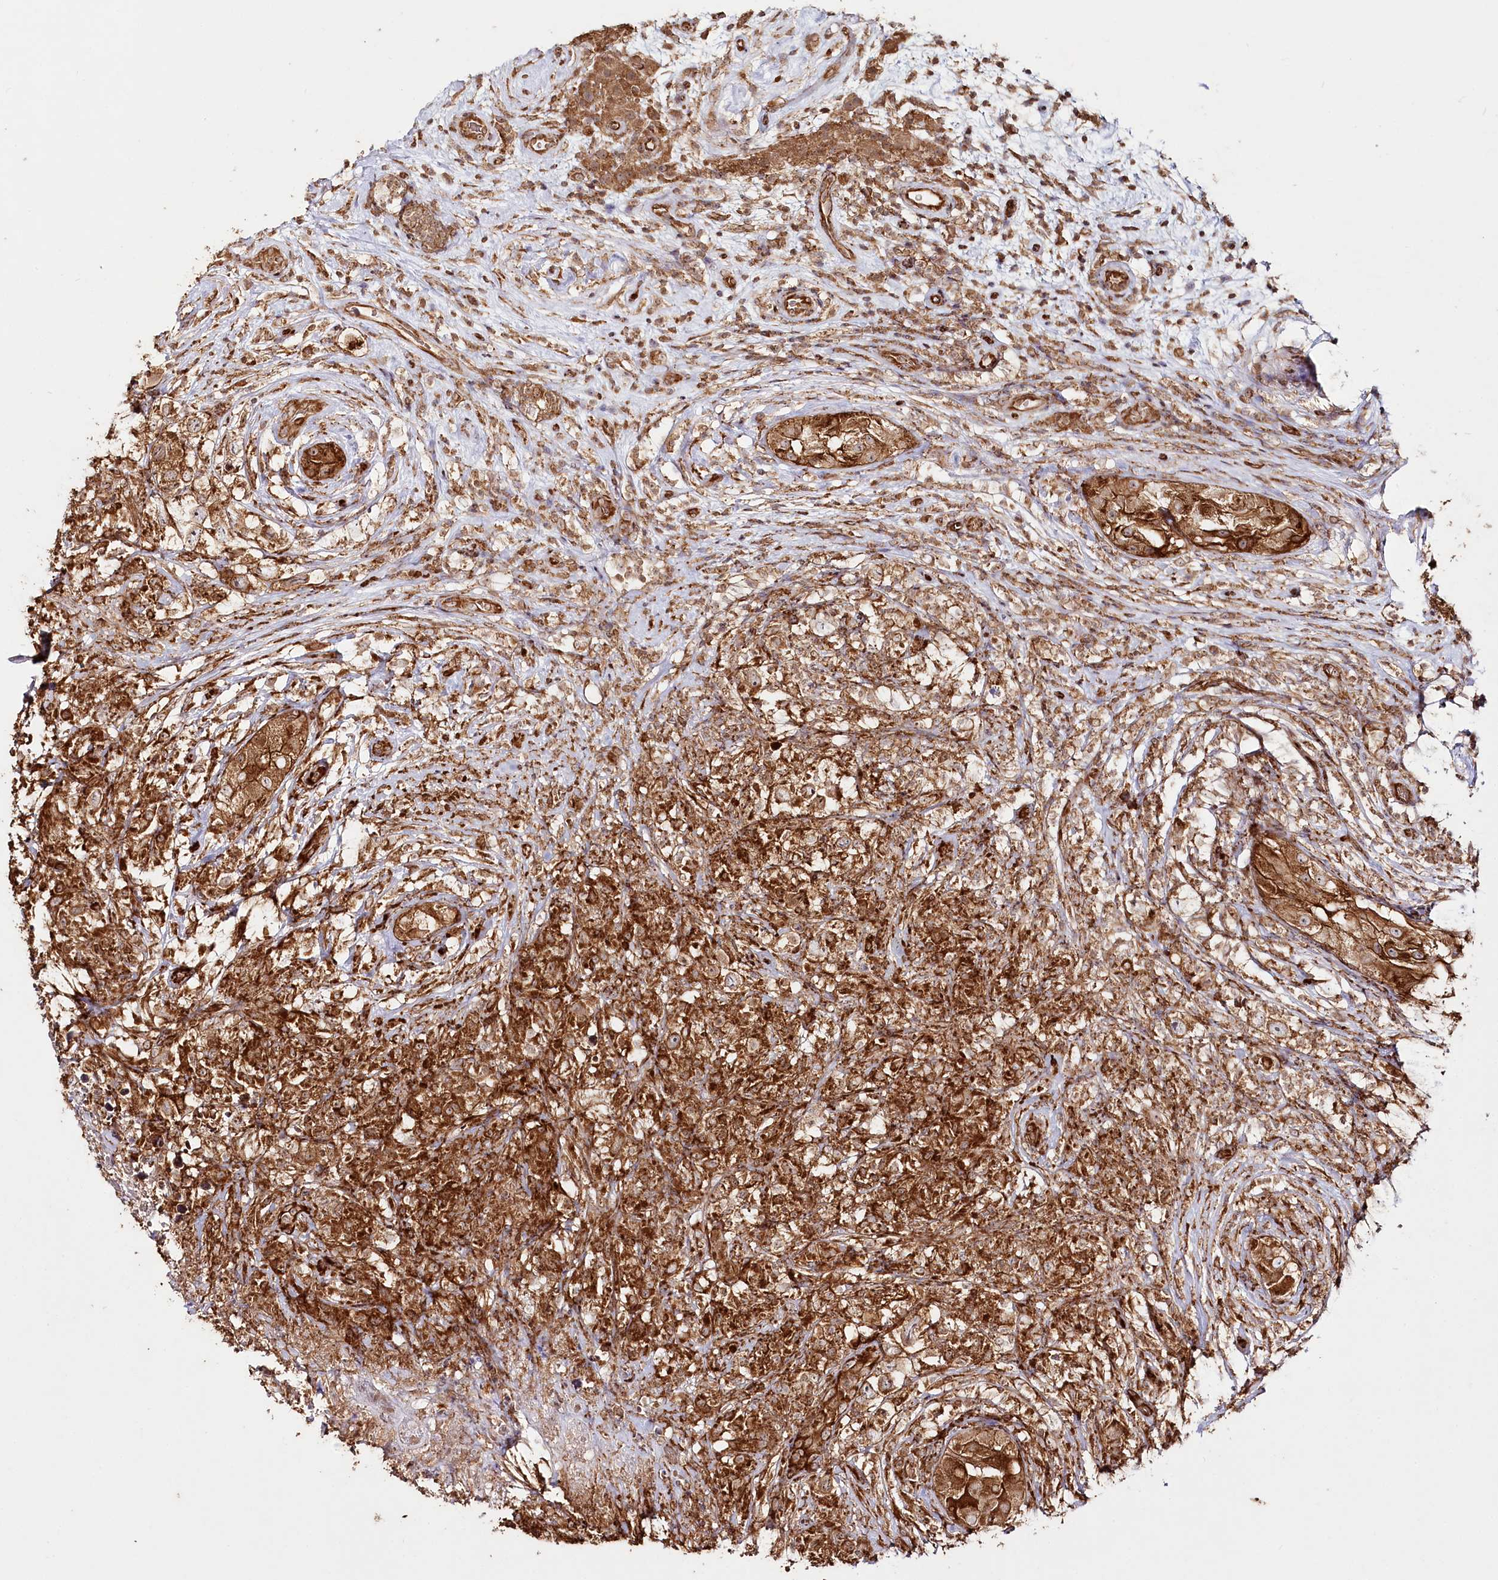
{"staining": {"intensity": "strong", "quantity": ">75%", "location": "cytoplasmic/membranous"}, "tissue": "testis cancer", "cell_type": "Tumor cells", "image_type": "cancer", "snomed": [{"axis": "morphology", "description": "Seminoma, NOS"}, {"axis": "topography", "description": "Testis"}], "caption": "Testis cancer stained with a brown dye demonstrates strong cytoplasmic/membranous positive positivity in about >75% of tumor cells.", "gene": "OTUD4", "patient": {"sex": "male", "age": 49}}